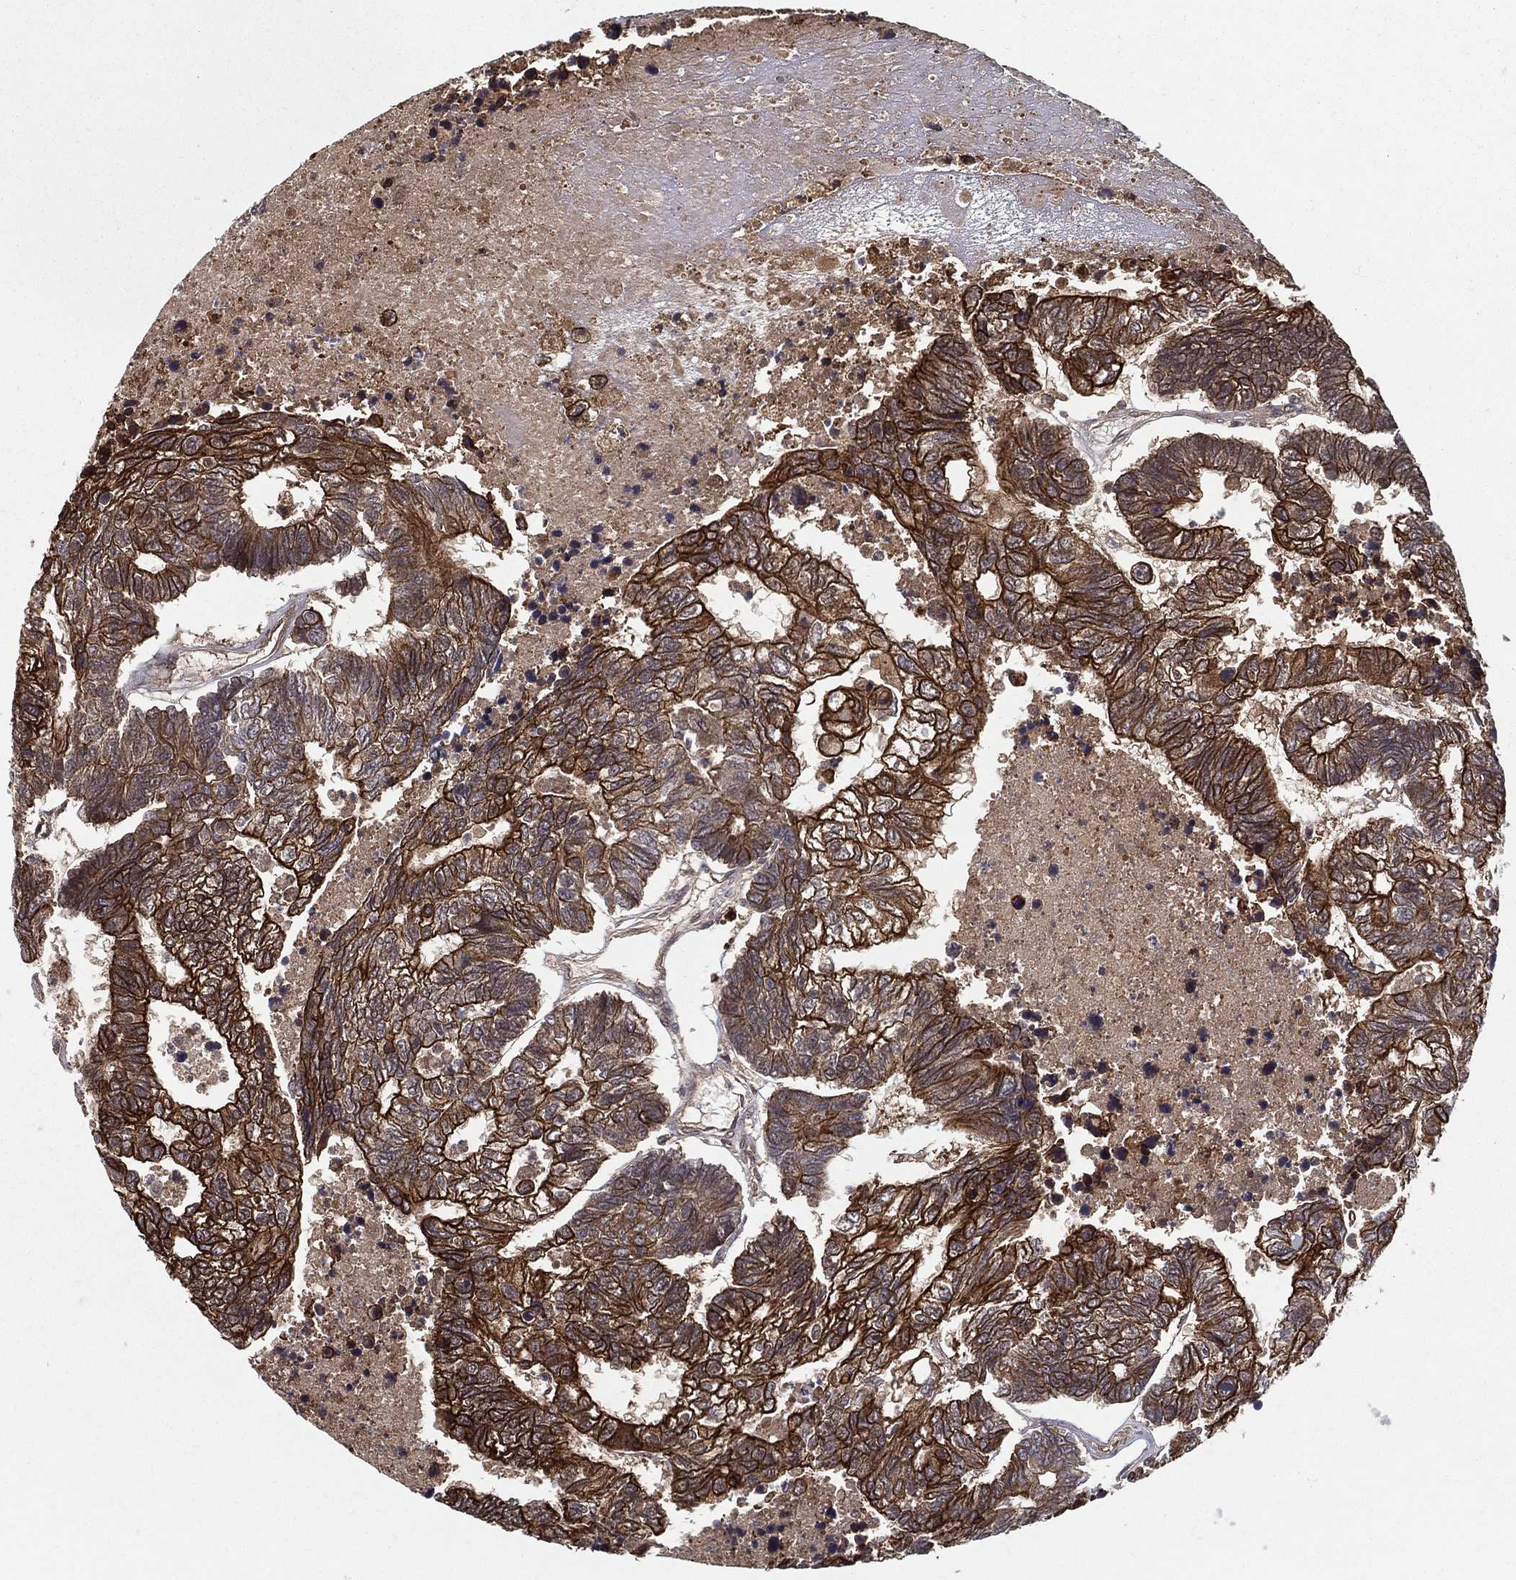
{"staining": {"intensity": "strong", "quantity": ">75%", "location": "cytoplasmic/membranous"}, "tissue": "colorectal cancer", "cell_type": "Tumor cells", "image_type": "cancer", "snomed": [{"axis": "morphology", "description": "Adenocarcinoma, NOS"}, {"axis": "topography", "description": "Colon"}], "caption": "Colorectal cancer tissue displays strong cytoplasmic/membranous staining in about >75% of tumor cells, visualized by immunohistochemistry. (DAB IHC, brown staining for protein, blue staining for nuclei).", "gene": "SLC6A6", "patient": {"sex": "female", "age": 48}}